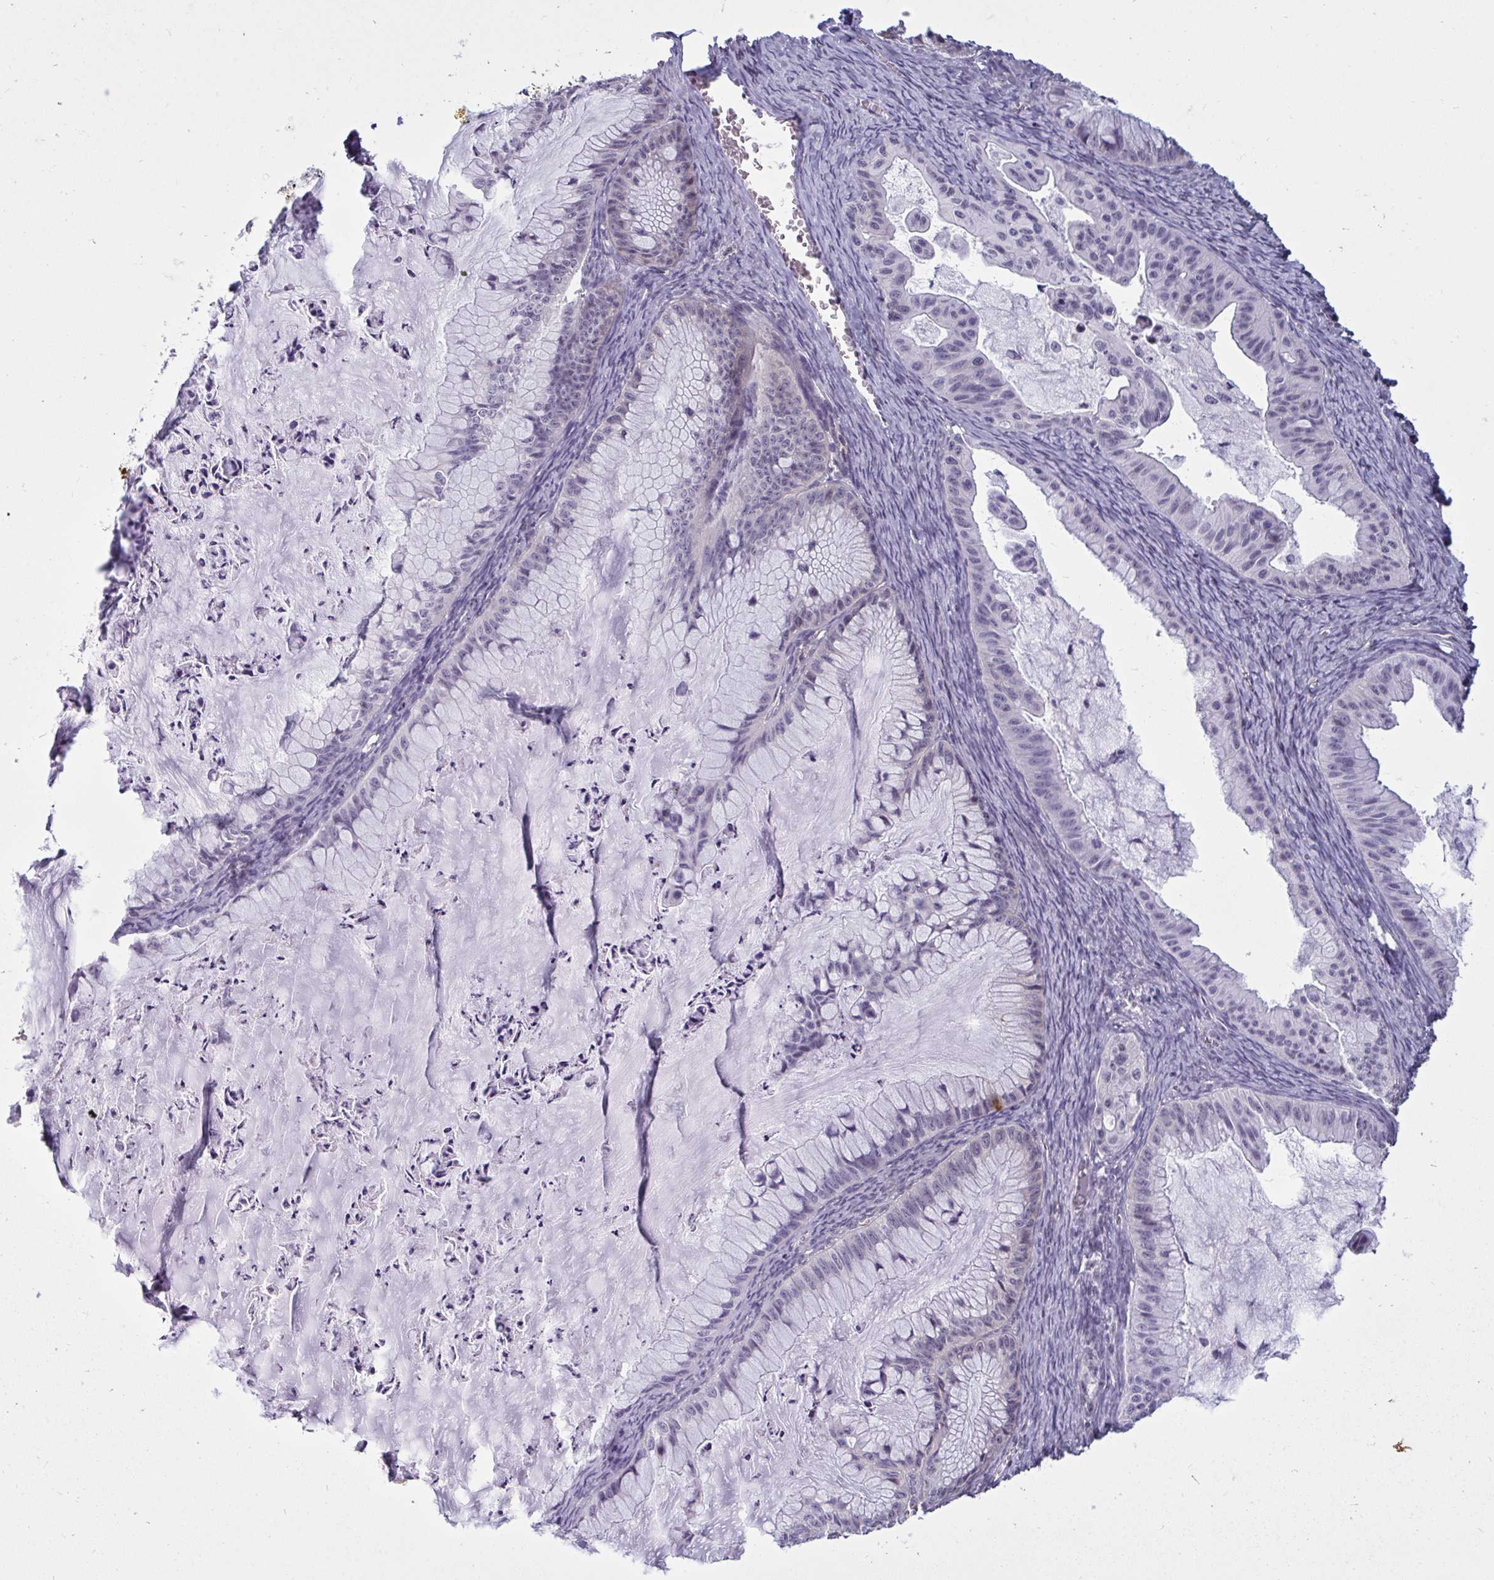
{"staining": {"intensity": "negative", "quantity": "none", "location": "none"}, "tissue": "ovarian cancer", "cell_type": "Tumor cells", "image_type": "cancer", "snomed": [{"axis": "morphology", "description": "Cystadenocarcinoma, mucinous, NOS"}, {"axis": "topography", "description": "Ovary"}], "caption": "Human ovarian cancer (mucinous cystadenocarcinoma) stained for a protein using immunohistochemistry (IHC) displays no expression in tumor cells.", "gene": "TBC1D4", "patient": {"sex": "female", "age": 72}}